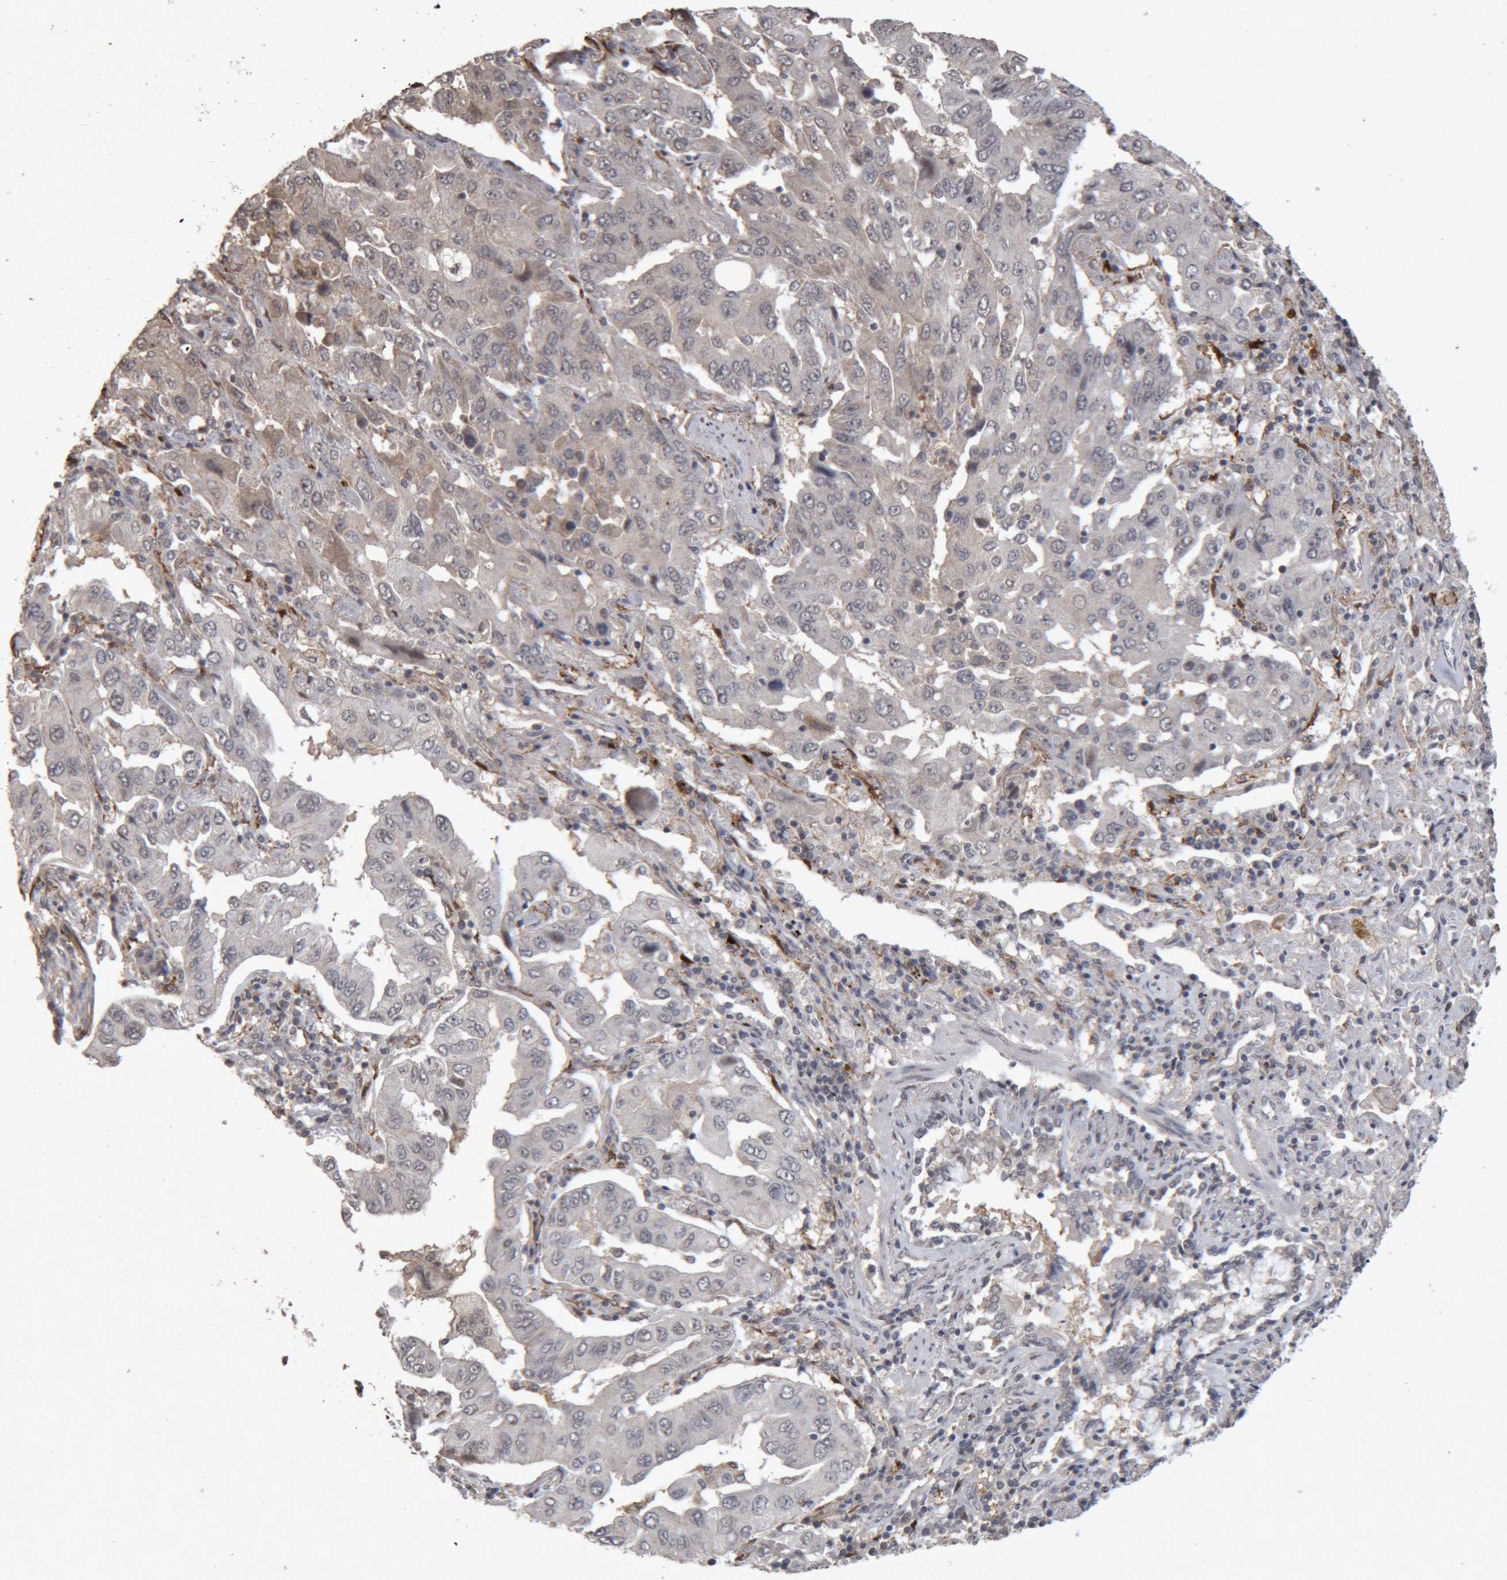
{"staining": {"intensity": "weak", "quantity": "<25%", "location": "cytoplasmic/membranous"}, "tissue": "lung cancer", "cell_type": "Tumor cells", "image_type": "cancer", "snomed": [{"axis": "morphology", "description": "Adenocarcinoma, NOS"}, {"axis": "topography", "description": "Lung"}], "caption": "DAB (3,3'-diaminobenzidine) immunohistochemical staining of human adenocarcinoma (lung) demonstrates no significant positivity in tumor cells.", "gene": "MEP1A", "patient": {"sex": "female", "age": 65}}